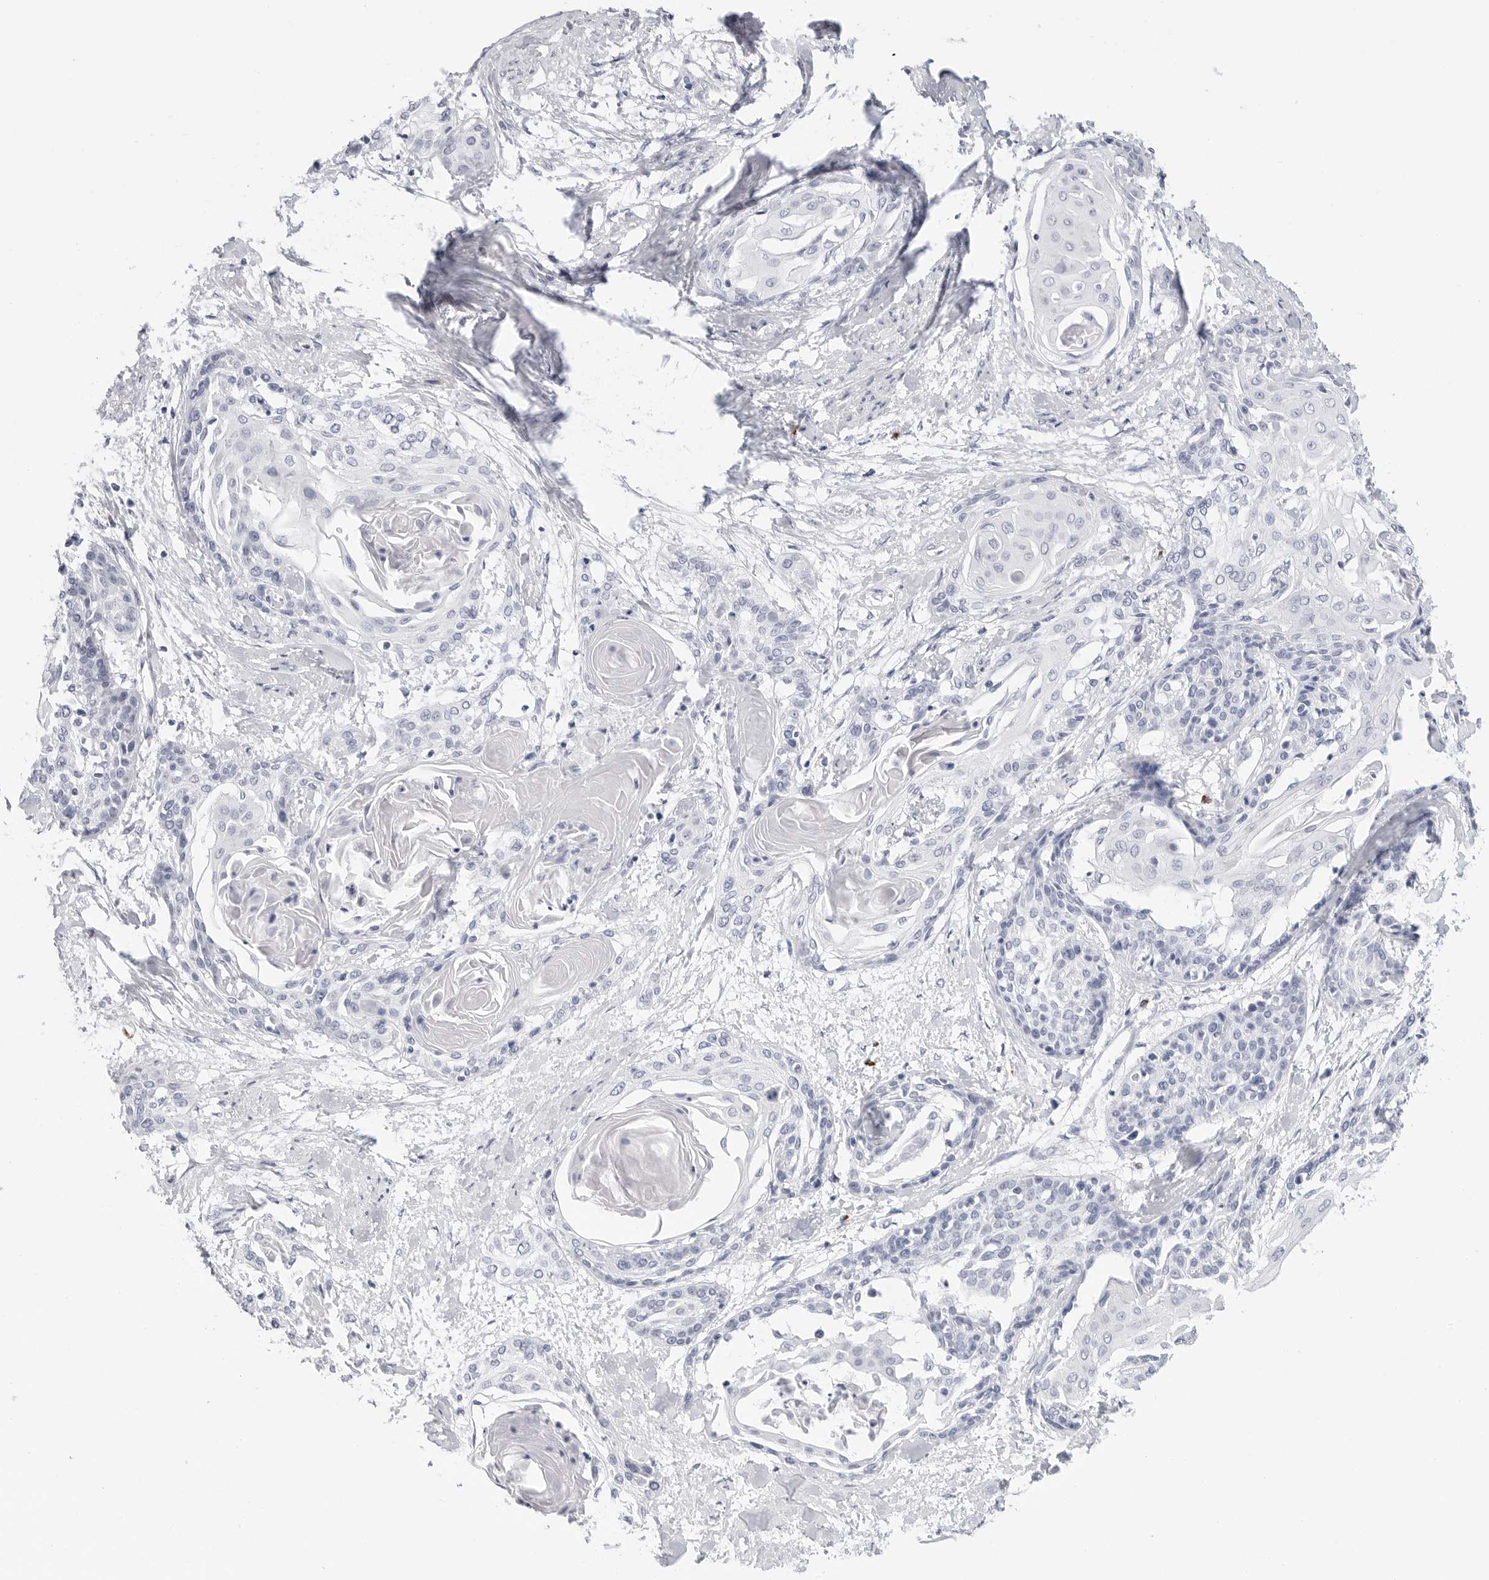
{"staining": {"intensity": "negative", "quantity": "none", "location": "none"}, "tissue": "cervical cancer", "cell_type": "Tumor cells", "image_type": "cancer", "snomed": [{"axis": "morphology", "description": "Squamous cell carcinoma, NOS"}, {"axis": "topography", "description": "Cervix"}], "caption": "The immunohistochemistry (IHC) micrograph has no significant expression in tumor cells of cervical squamous cell carcinoma tissue.", "gene": "HSPB7", "patient": {"sex": "female", "age": 57}}